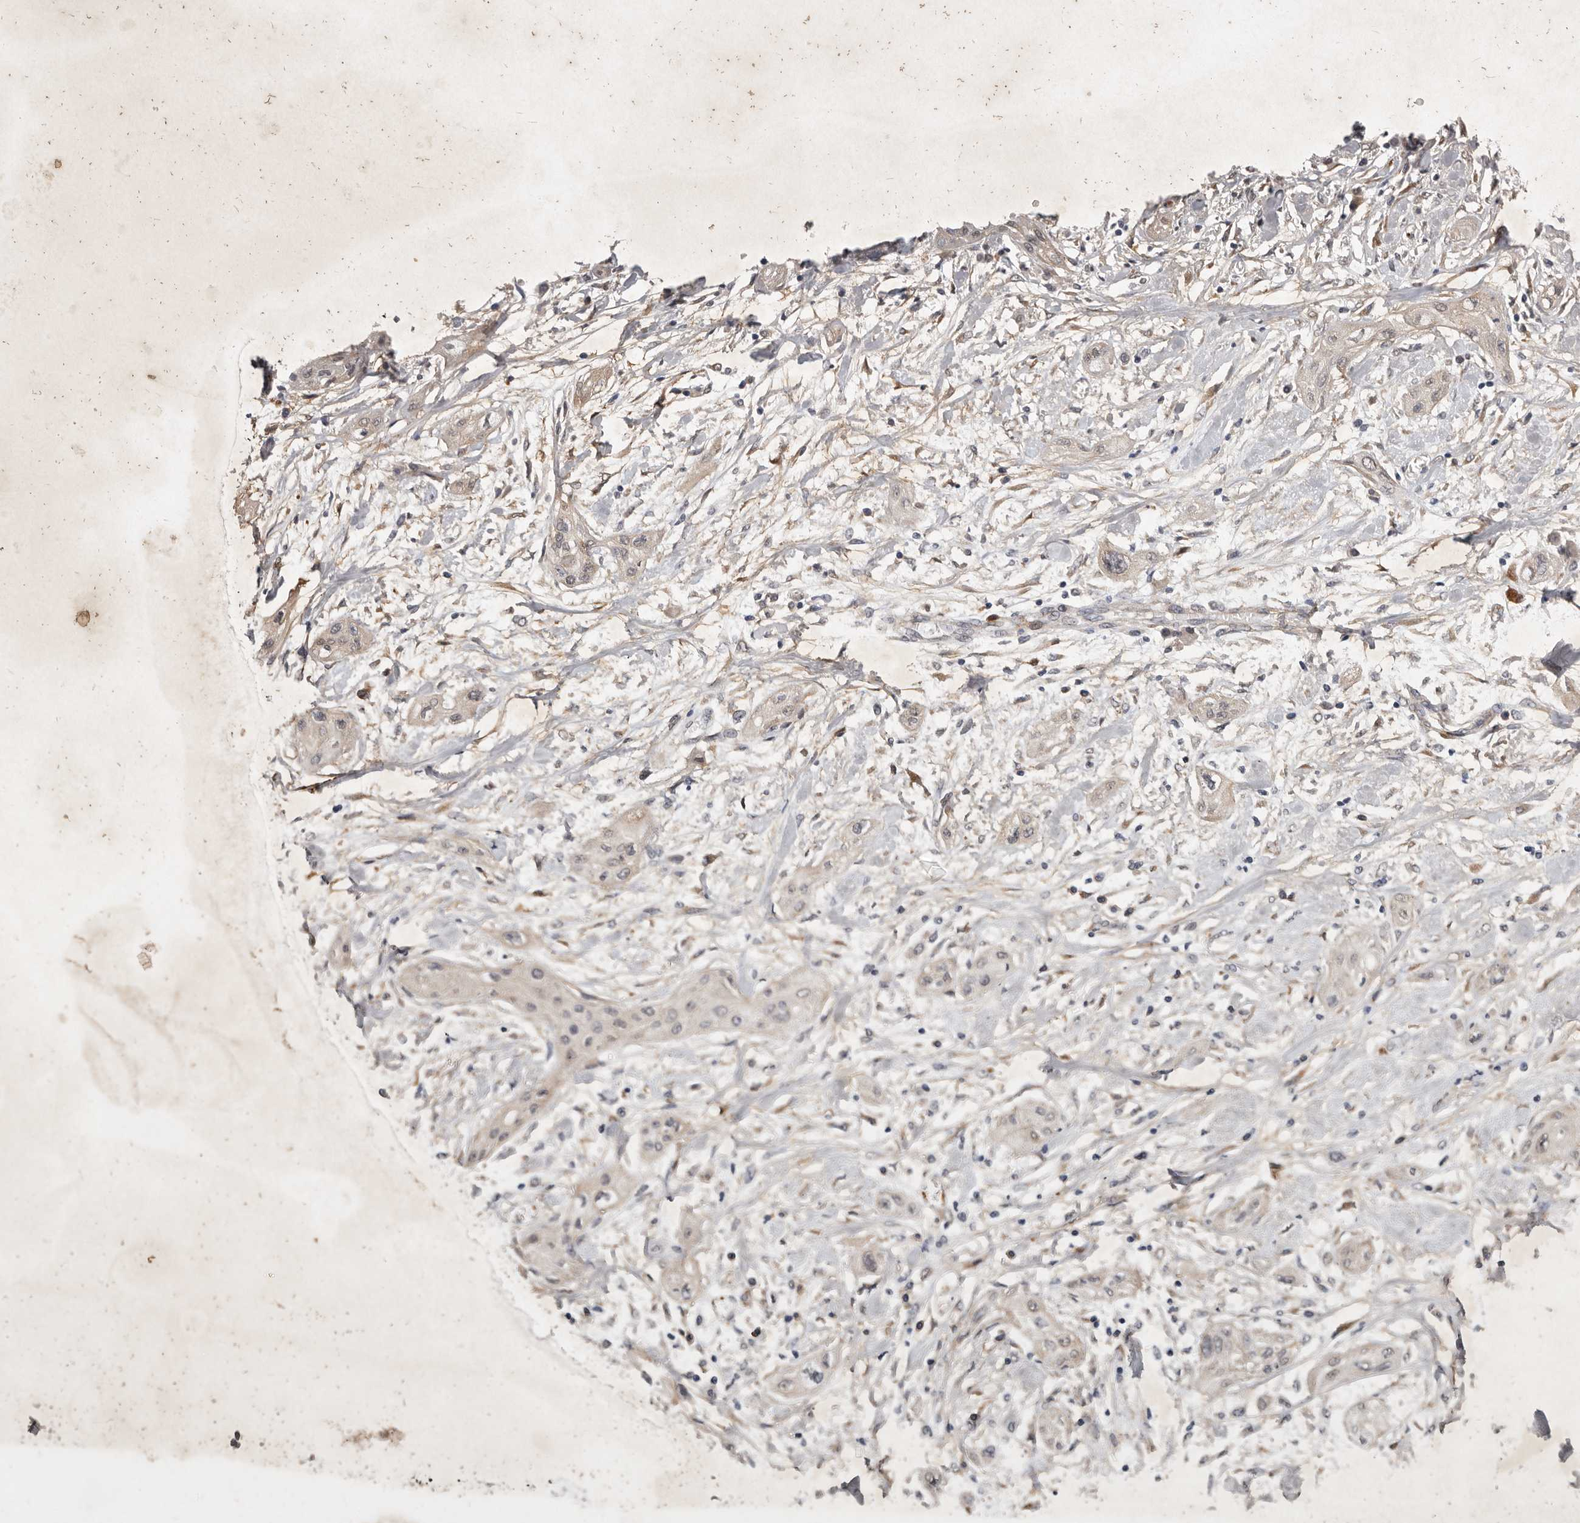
{"staining": {"intensity": "negative", "quantity": "none", "location": "none"}, "tissue": "lung cancer", "cell_type": "Tumor cells", "image_type": "cancer", "snomed": [{"axis": "morphology", "description": "Squamous cell carcinoma, NOS"}, {"axis": "topography", "description": "Lung"}], "caption": "Tumor cells show no significant protein staining in lung cancer. (Immunohistochemistry (ihc), brightfield microscopy, high magnification).", "gene": "DNAJC28", "patient": {"sex": "female", "age": 47}}